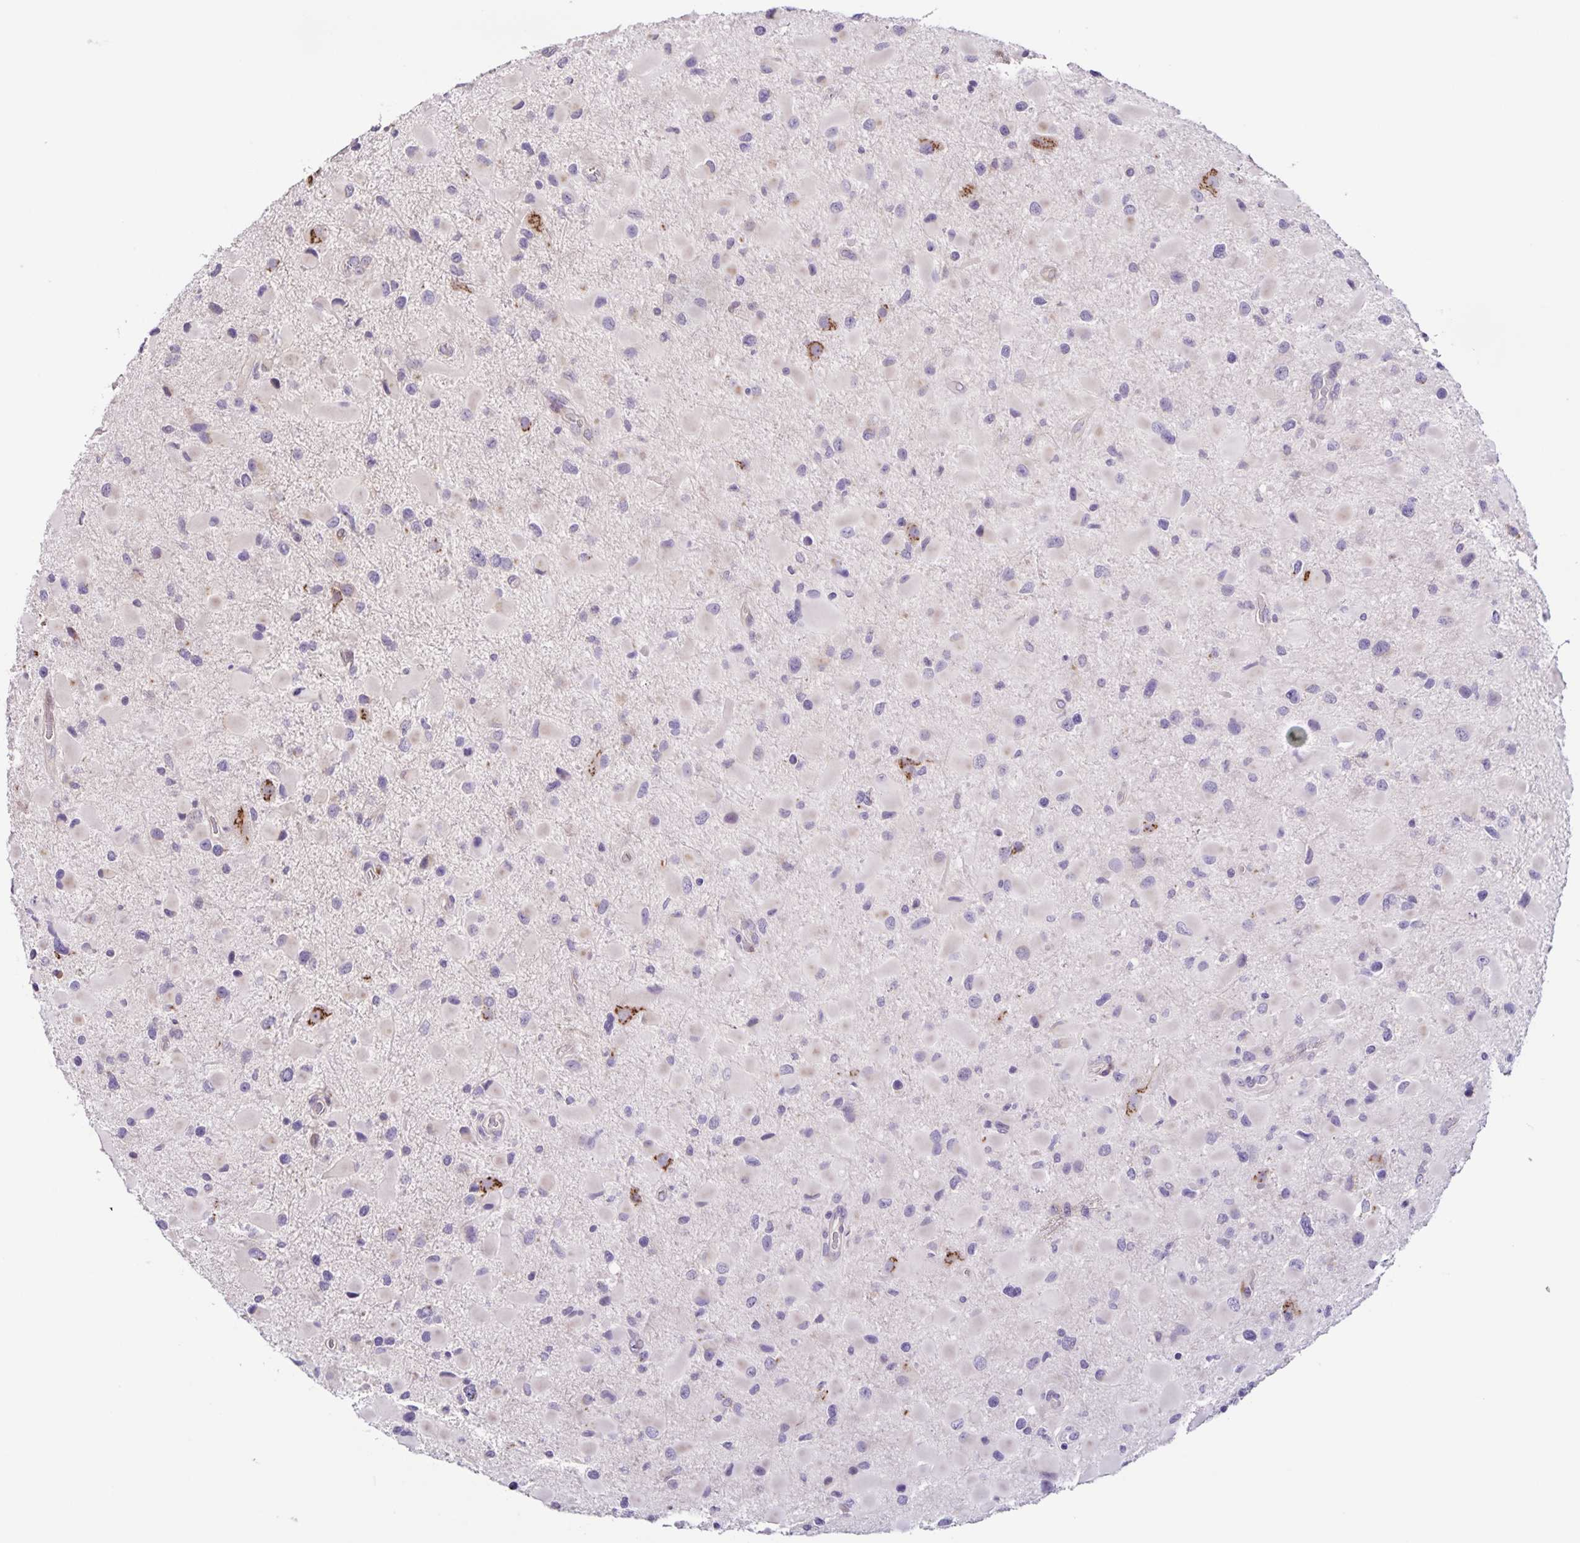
{"staining": {"intensity": "negative", "quantity": "none", "location": "none"}, "tissue": "glioma", "cell_type": "Tumor cells", "image_type": "cancer", "snomed": [{"axis": "morphology", "description": "Glioma, malignant, Low grade"}, {"axis": "topography", "description": "Brain"}], "caption": "Immunohistochemical staining of glioma reveals no significant positivity in tumor cells.", "gene": "RNFT2", "patient": {"sex": "female", "age": 32}}